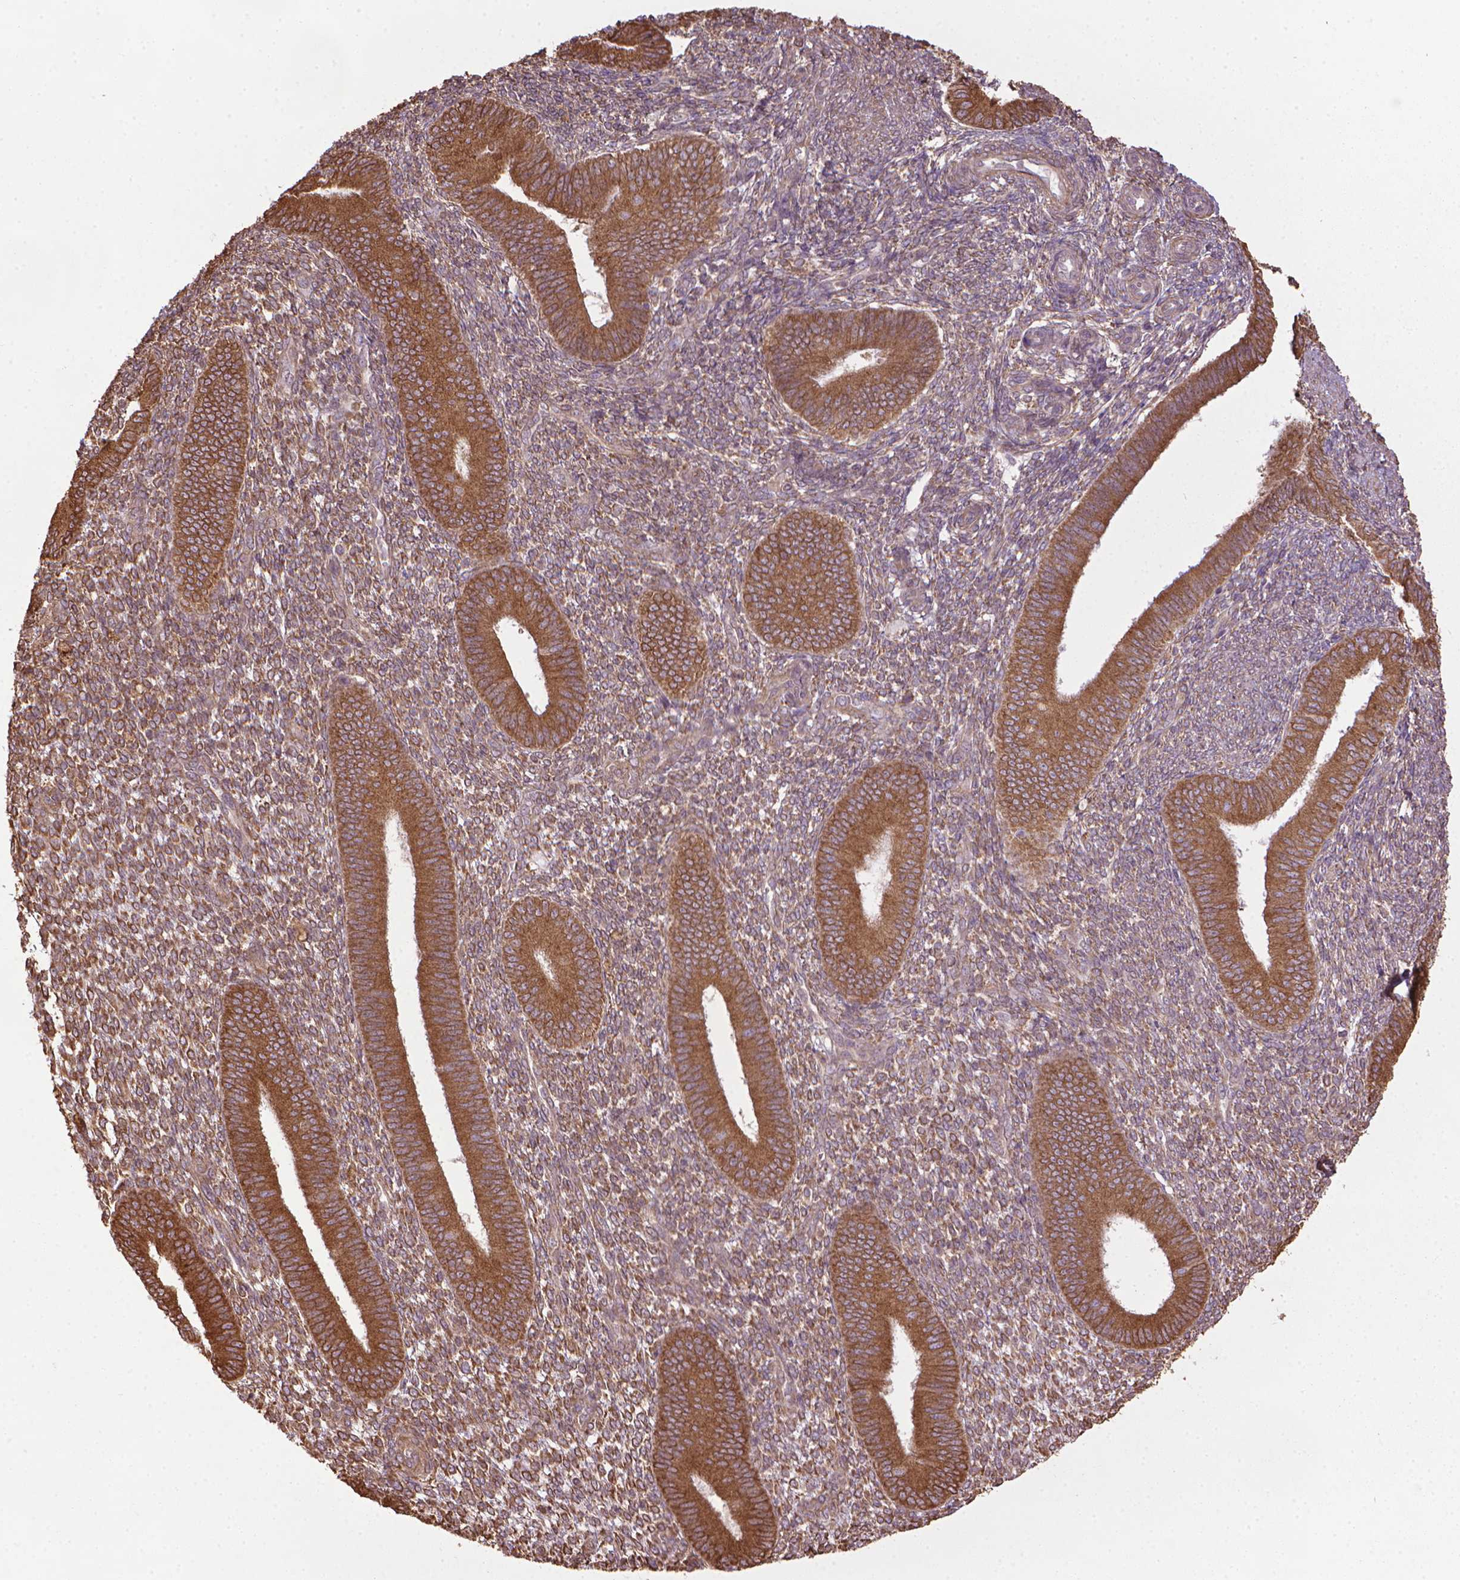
{"staining": {"intensity": "moderate", "quantity": ">75%", "location": "cytoplasmic/membranous"}, "tissue": "endometrium", "cell_type": "Cells in endometrial stroma", "image_type": "normal", "snomed": [{"axis": "morphology", "description": "Normal tissue, NOS"}, {"axis": "topography", "description": "Endometrium"}], "caption": "An immunohistochemistry (IHC) micrograph of unremarkable tissue is shown. Protein staining in brown shows moderate cytoplasmic/membranous positivity in endometrium within cells in endometrial stroma.", "gene": "GAS1", "patient": {"sex": "female", "age": 39}}